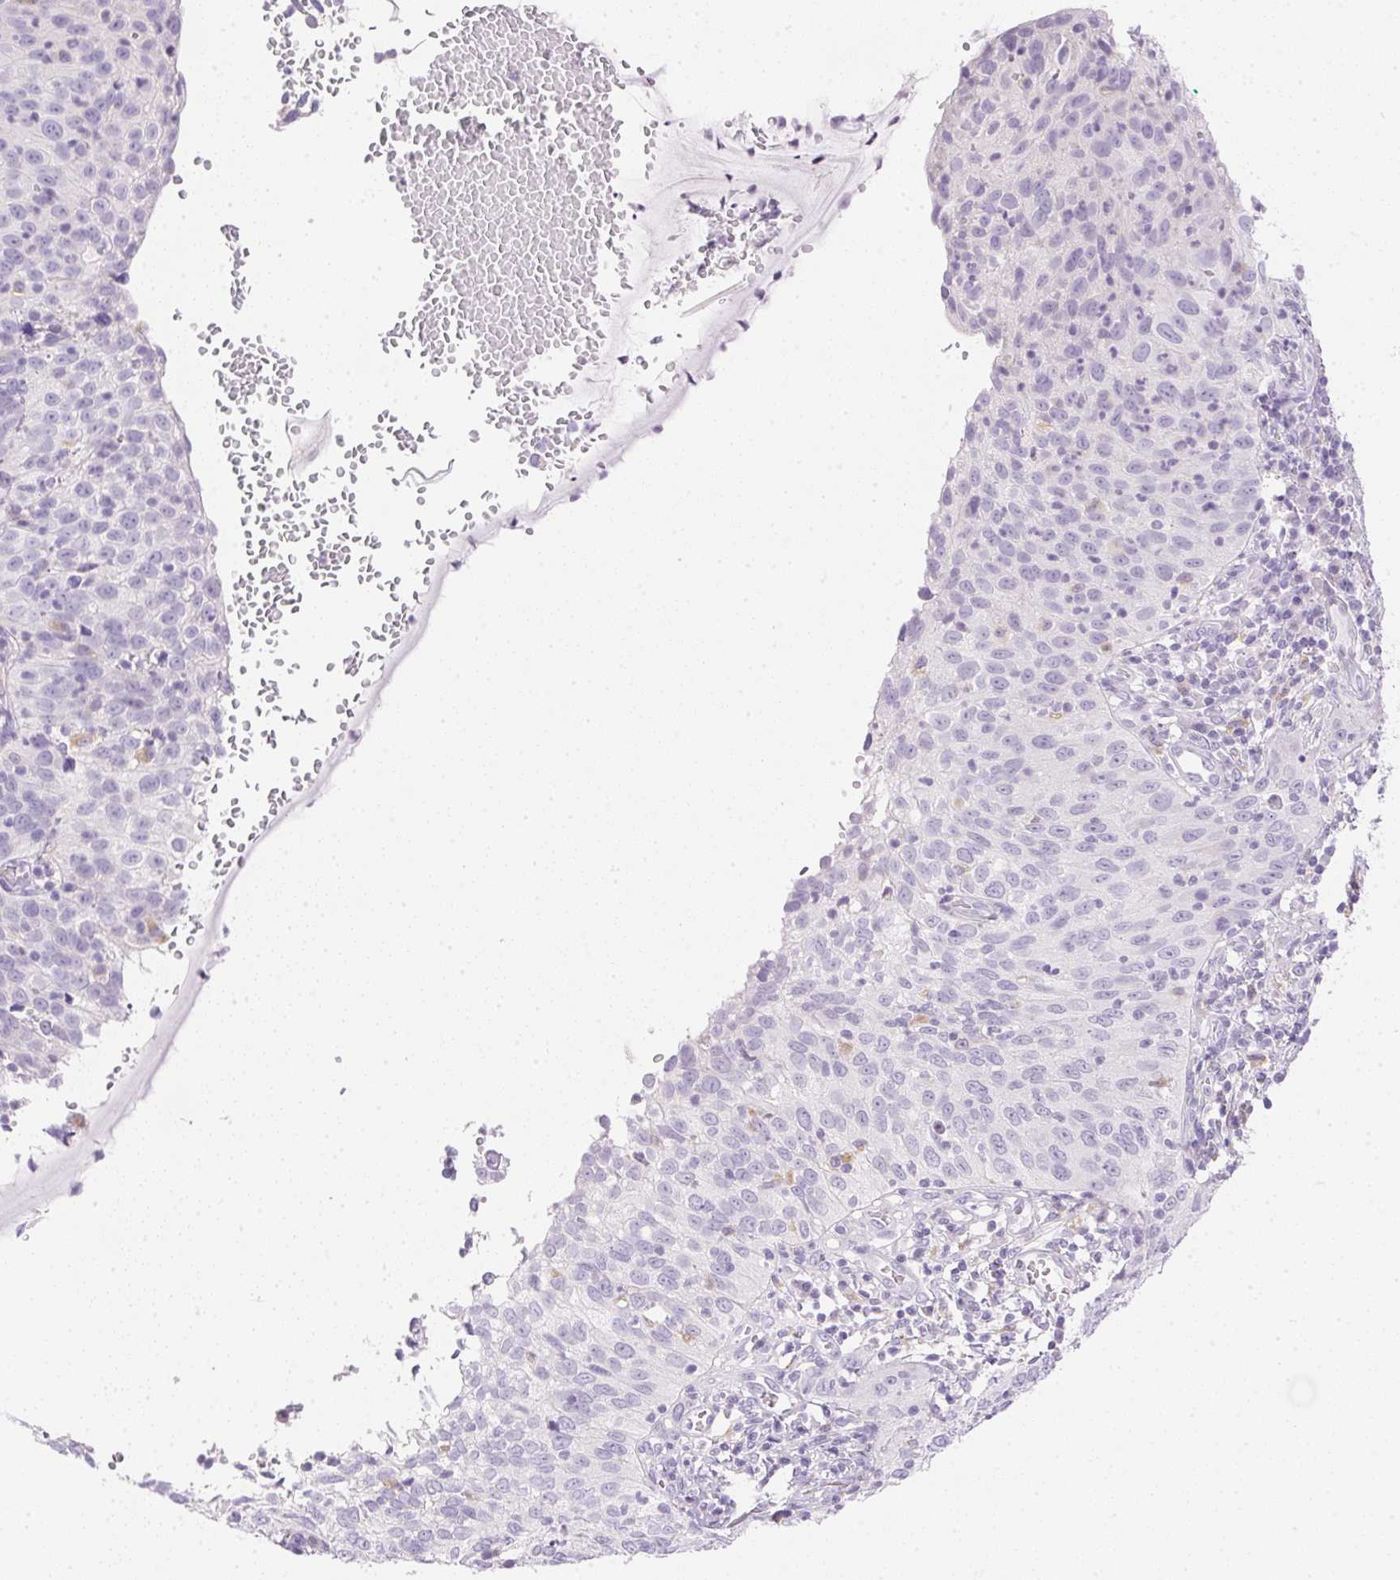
{"staining": {"intensity": "negative", "quantity": "none", "location": "none"}, "tissue": "cervical cancer", "cell_type": "Tumor cells", "image_type": "cancer", "snomed": [{"axis": "morphology", "description": "Squamous cell carcinoma, NOS"}, {"axis": "topography", "description": "Cervix"}], "caption": "An immunohistochemistry image of cervical squamous cell carcinoma is shown. There is no staining in tumor cells of cervical squamous cell carcinoma.", "gene": "ATP6V1G3", "patient": {"sex": "female", "age": 52}}